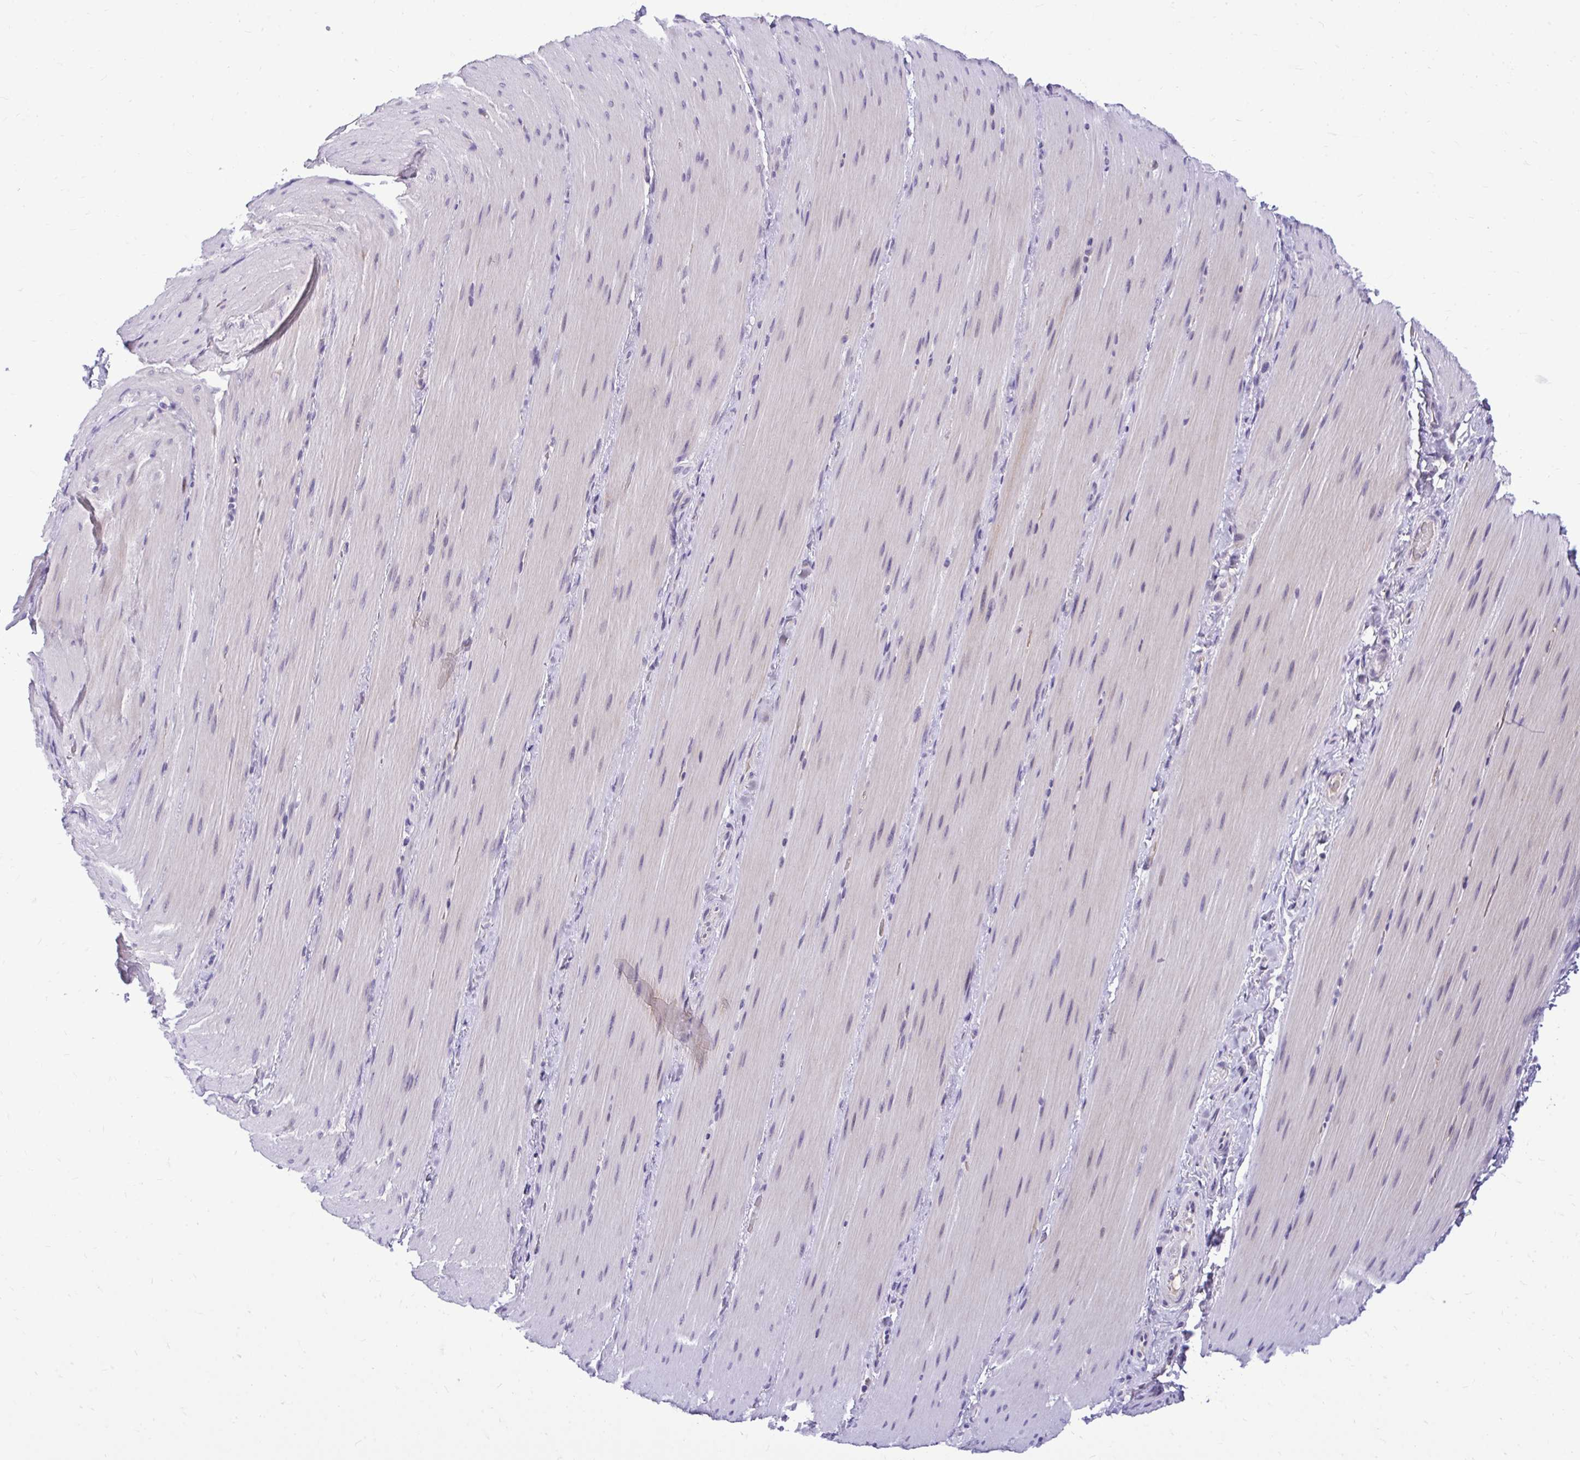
{"staining": {"intensity": "negative", "quantity": "none", "location": "none"}, "tissue": "smooth muscle", "cell_type": "Smooth muscle cells", "image_type": "normal", "snomed": [{"axis": "morphology", "description": "Normal tissue, NOS"}, {"axis": "topography", "description": "Smooth muscle"}, {"axis": "topography", "description": "Colon"}], "caption": "Histopathology image shows no significant protein positivity in smooth muscle cells of benign smooth muscle.", "gene": "CDC20", "patient": {"sex": "male", "age": 73}}